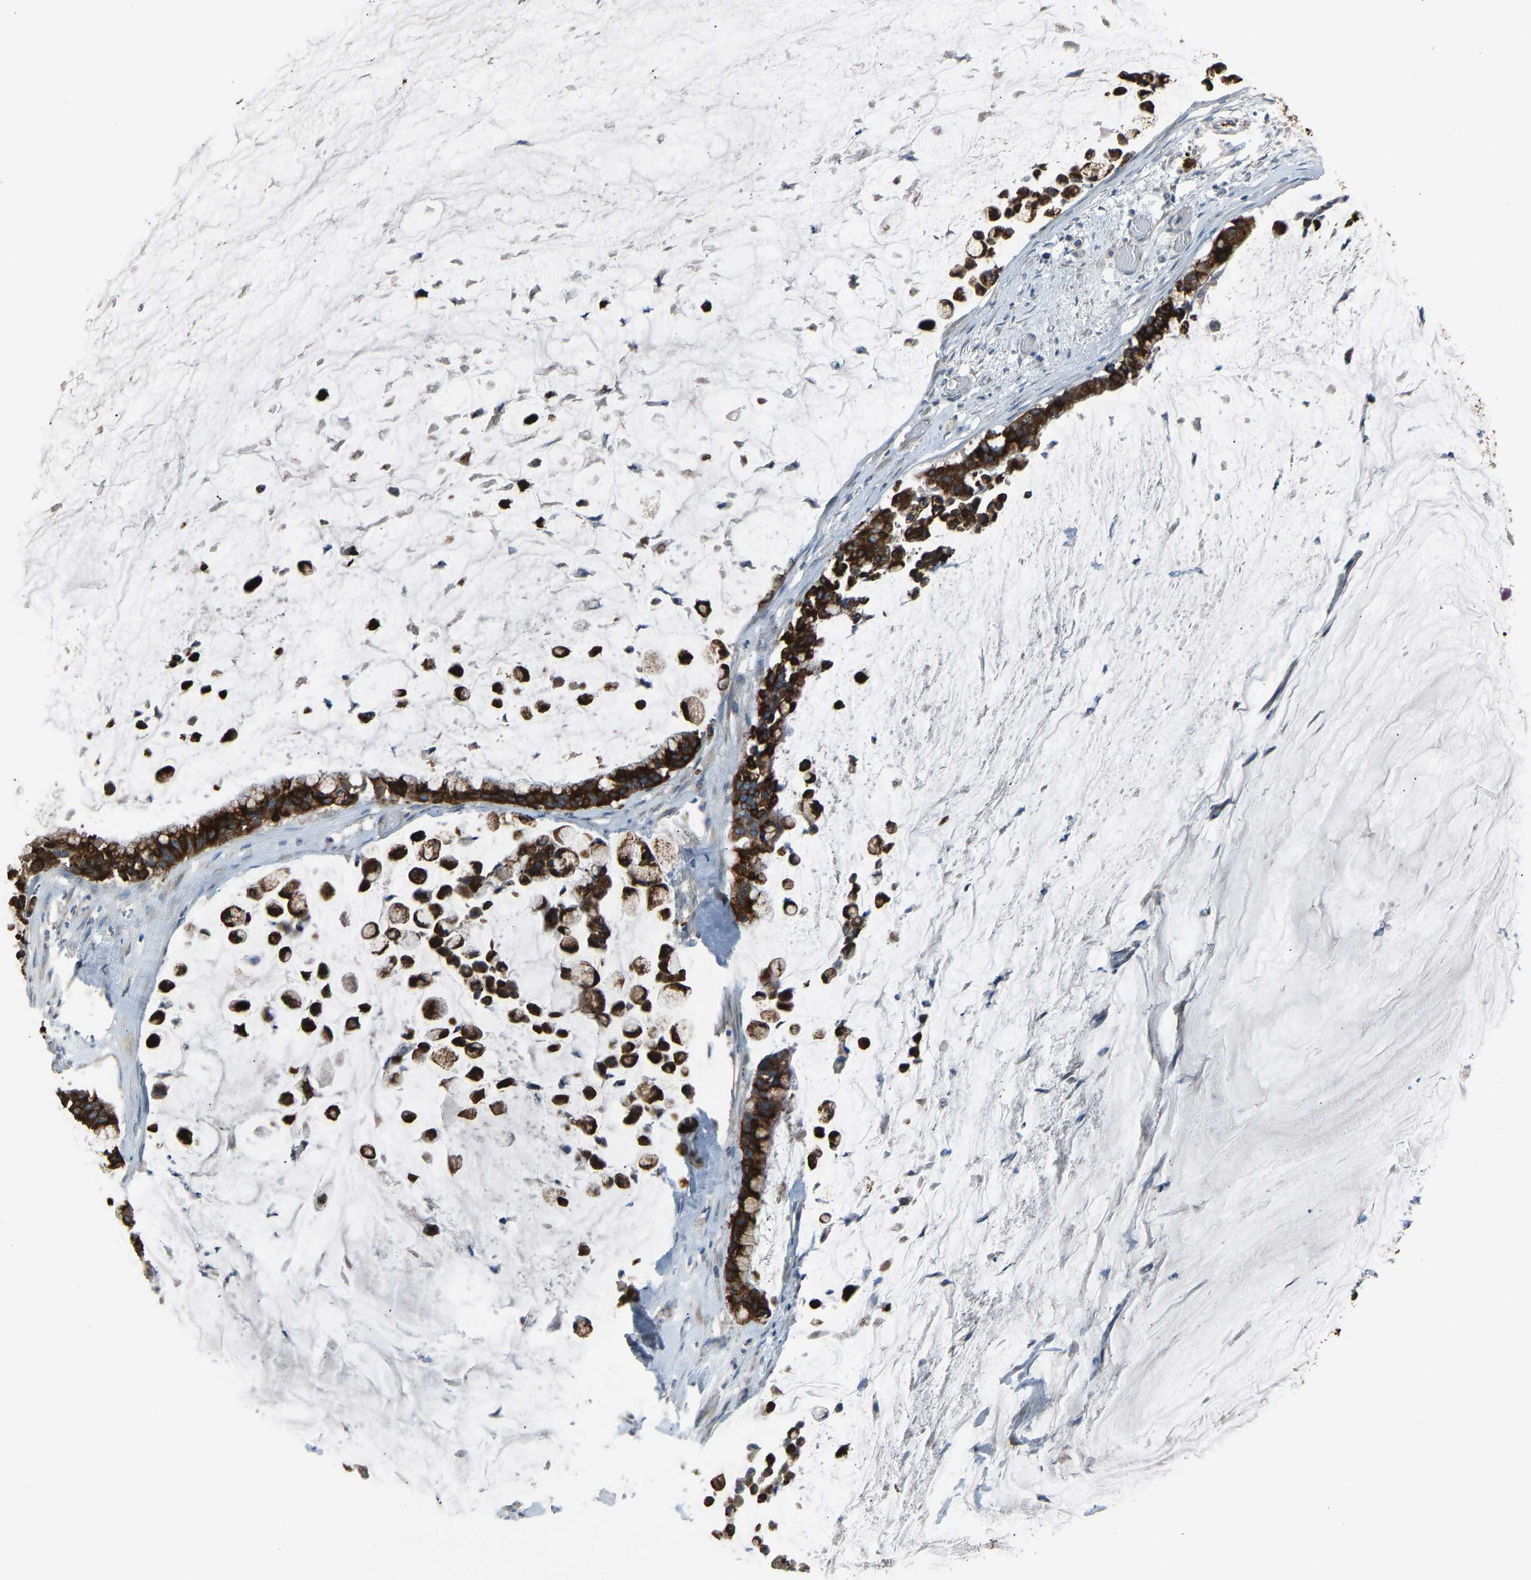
{"staining": {"intensity": "strong", "quantity": ">75%", "location": "cytoplasmic/membranous"}, "tissue": "pancreatic cancer", "cell_type": "Tumor cells", "image_type": "cancer", "snomed": [{"axis": "morphology", "description": "Adenocarcinoma, NOS"}, {"axis": "topography", "description": "Pancreas"}], "caption": "IHC staining of pancreatic cancer (adenocarcinoma), which shows high levels of strong cytoplasmic/membranous positivity in about >75% of tumor cells indicating strong cytoplasmic/membranous protein positivity. The staining was performed using DAB (3,3'-diaminobenzidine) (brown) for protein detection and nuclei were counterstained in hematoxylin (blue).", "gene": "TGFBR3", "patient": {"sex": "male", "age": 41}}